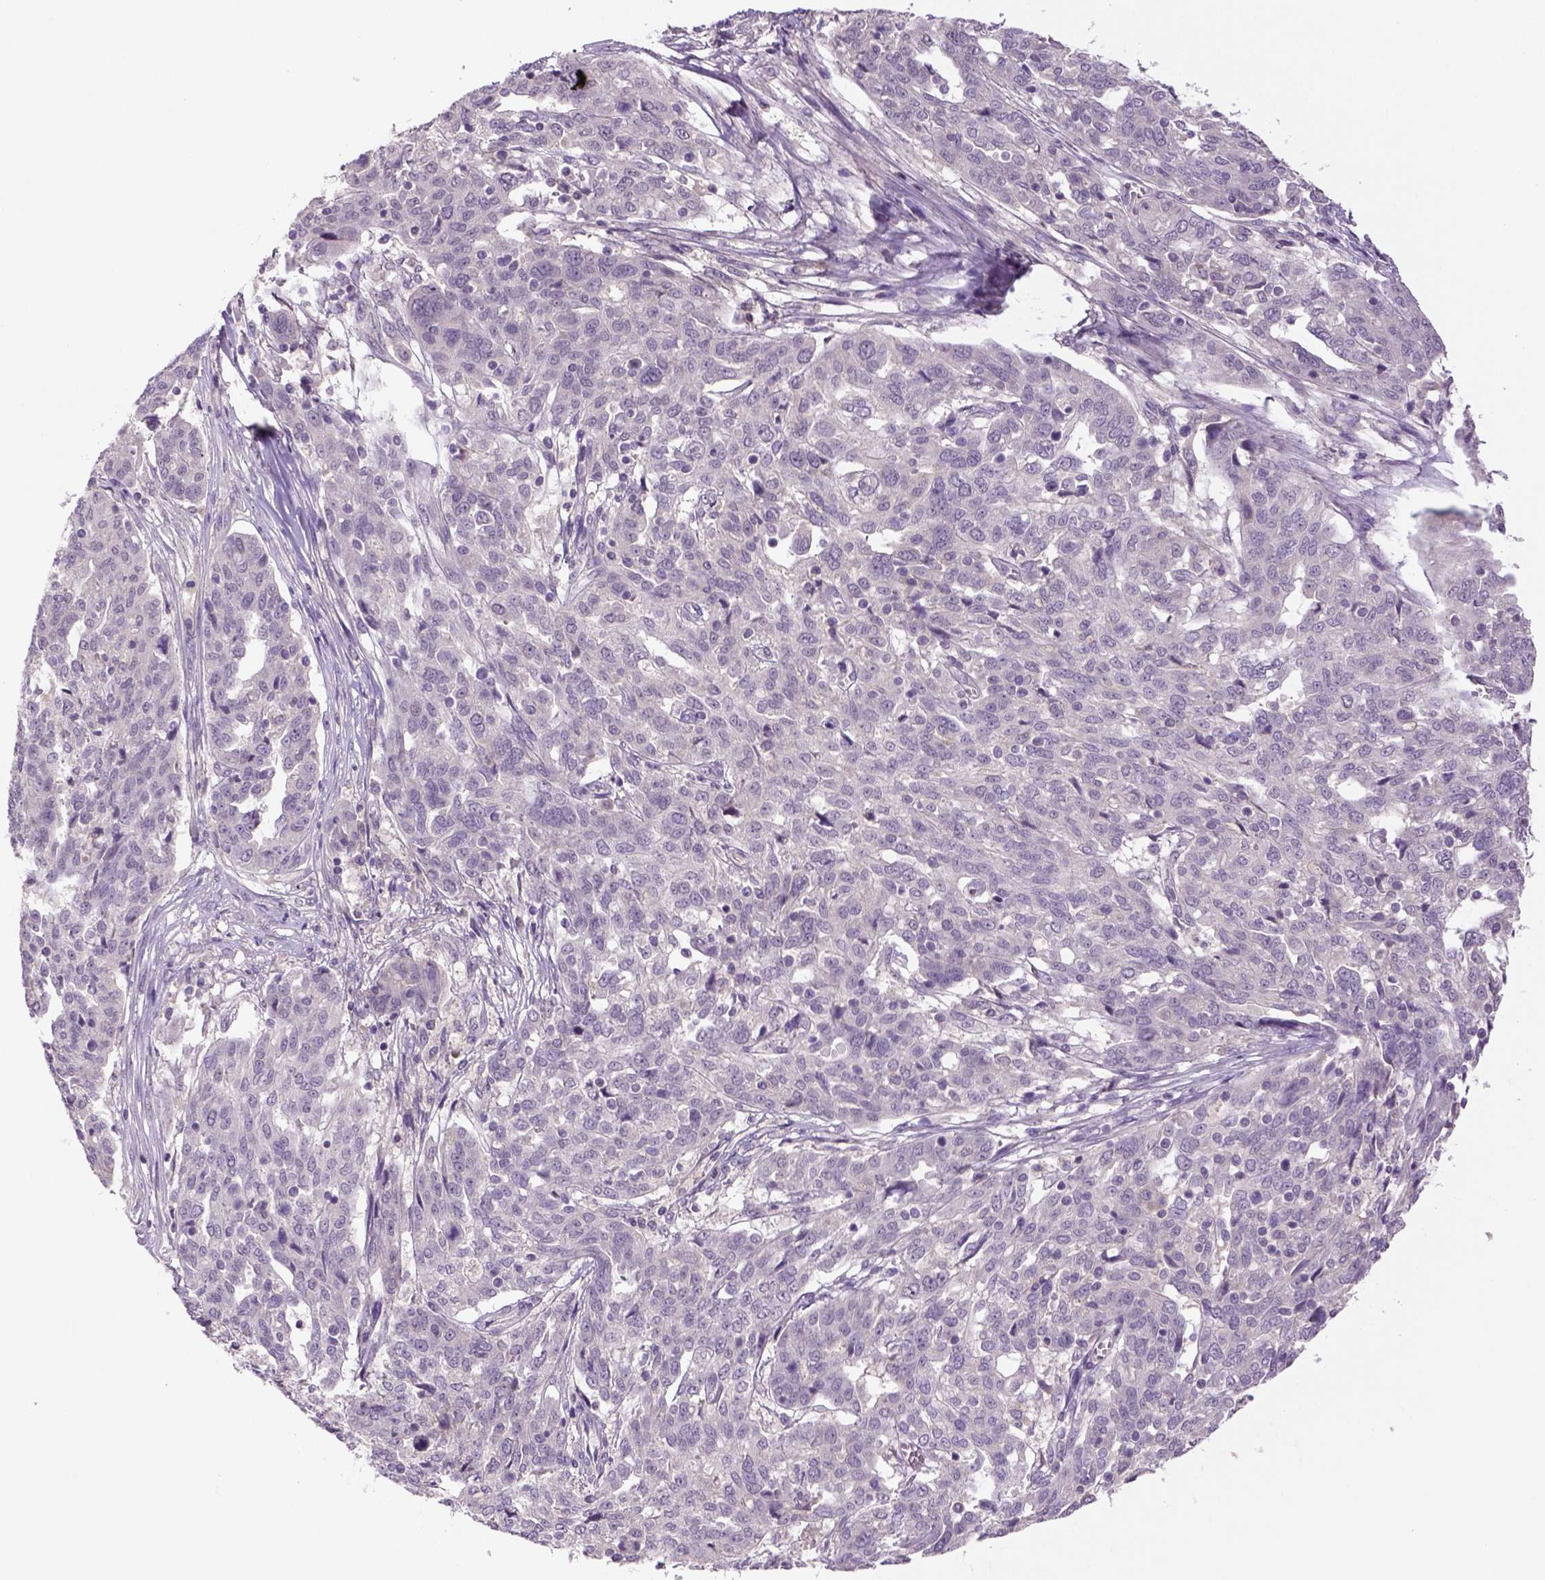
{"staining": {"intensity": "negative", "quantity": "none", "location": "none"}, "tissue": "ovarian cancer", "cell_type": "Tumor cells", "image_type": "cancer", "snomed": [{"axis": "morphology", "description": "Cystadenocarcinoma, serous, NOS"}, {"axis": "topography", "description": "Ovary"}], "caption": "This is a micrograph of immunohistochemistry (IHC) staining of ovarian cancer (serous cystadenocarcinoma), which shows no positivity in tumor cells. (Stains: DAB immunohistochemistry with hematoxylin counter stain, Microscopy: brightfield microscopy at high magnification).", "gene": "NLGN2", "patient": {"sex": "female", "age": 67}}